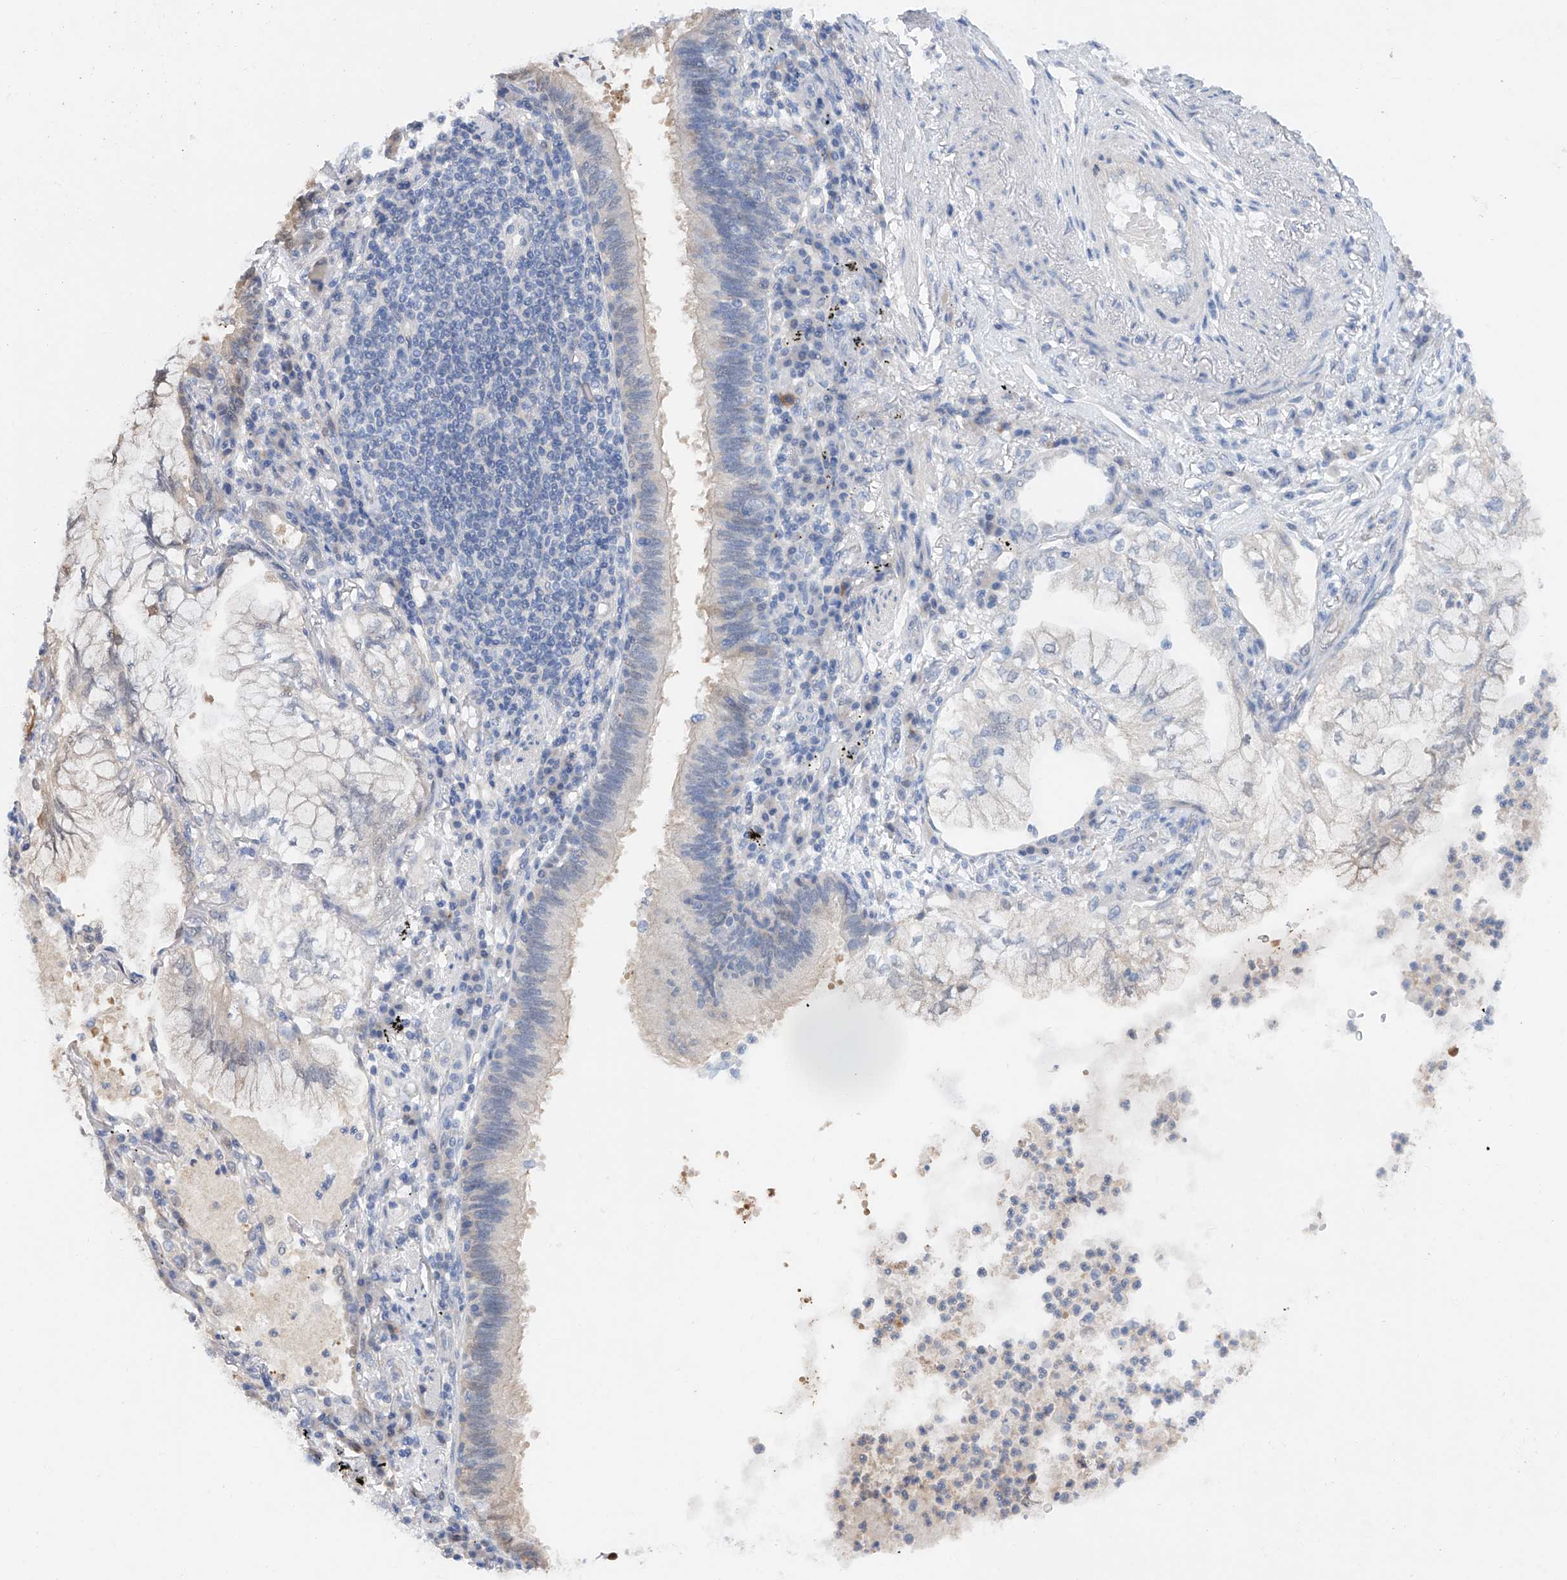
{"staining": {"intensity": "negative", "quantity": "none", "location": "none"}, "tissue": "lung cancer", "cell_type": "Tumor cells", "image_type": "cancer", "snomed": [{"axis": "morphology", "description": "Adenocarcinoma, NOS"}, {"axis": "topography", "description": "Lung"}], "caption": "DAB immunohistochemical staining of lung cancer (adenocarcinoma) reveals no significant expression in tumor cells.", "gene": "FUCA2", "patient": {"sex": "female", "age": 70}}